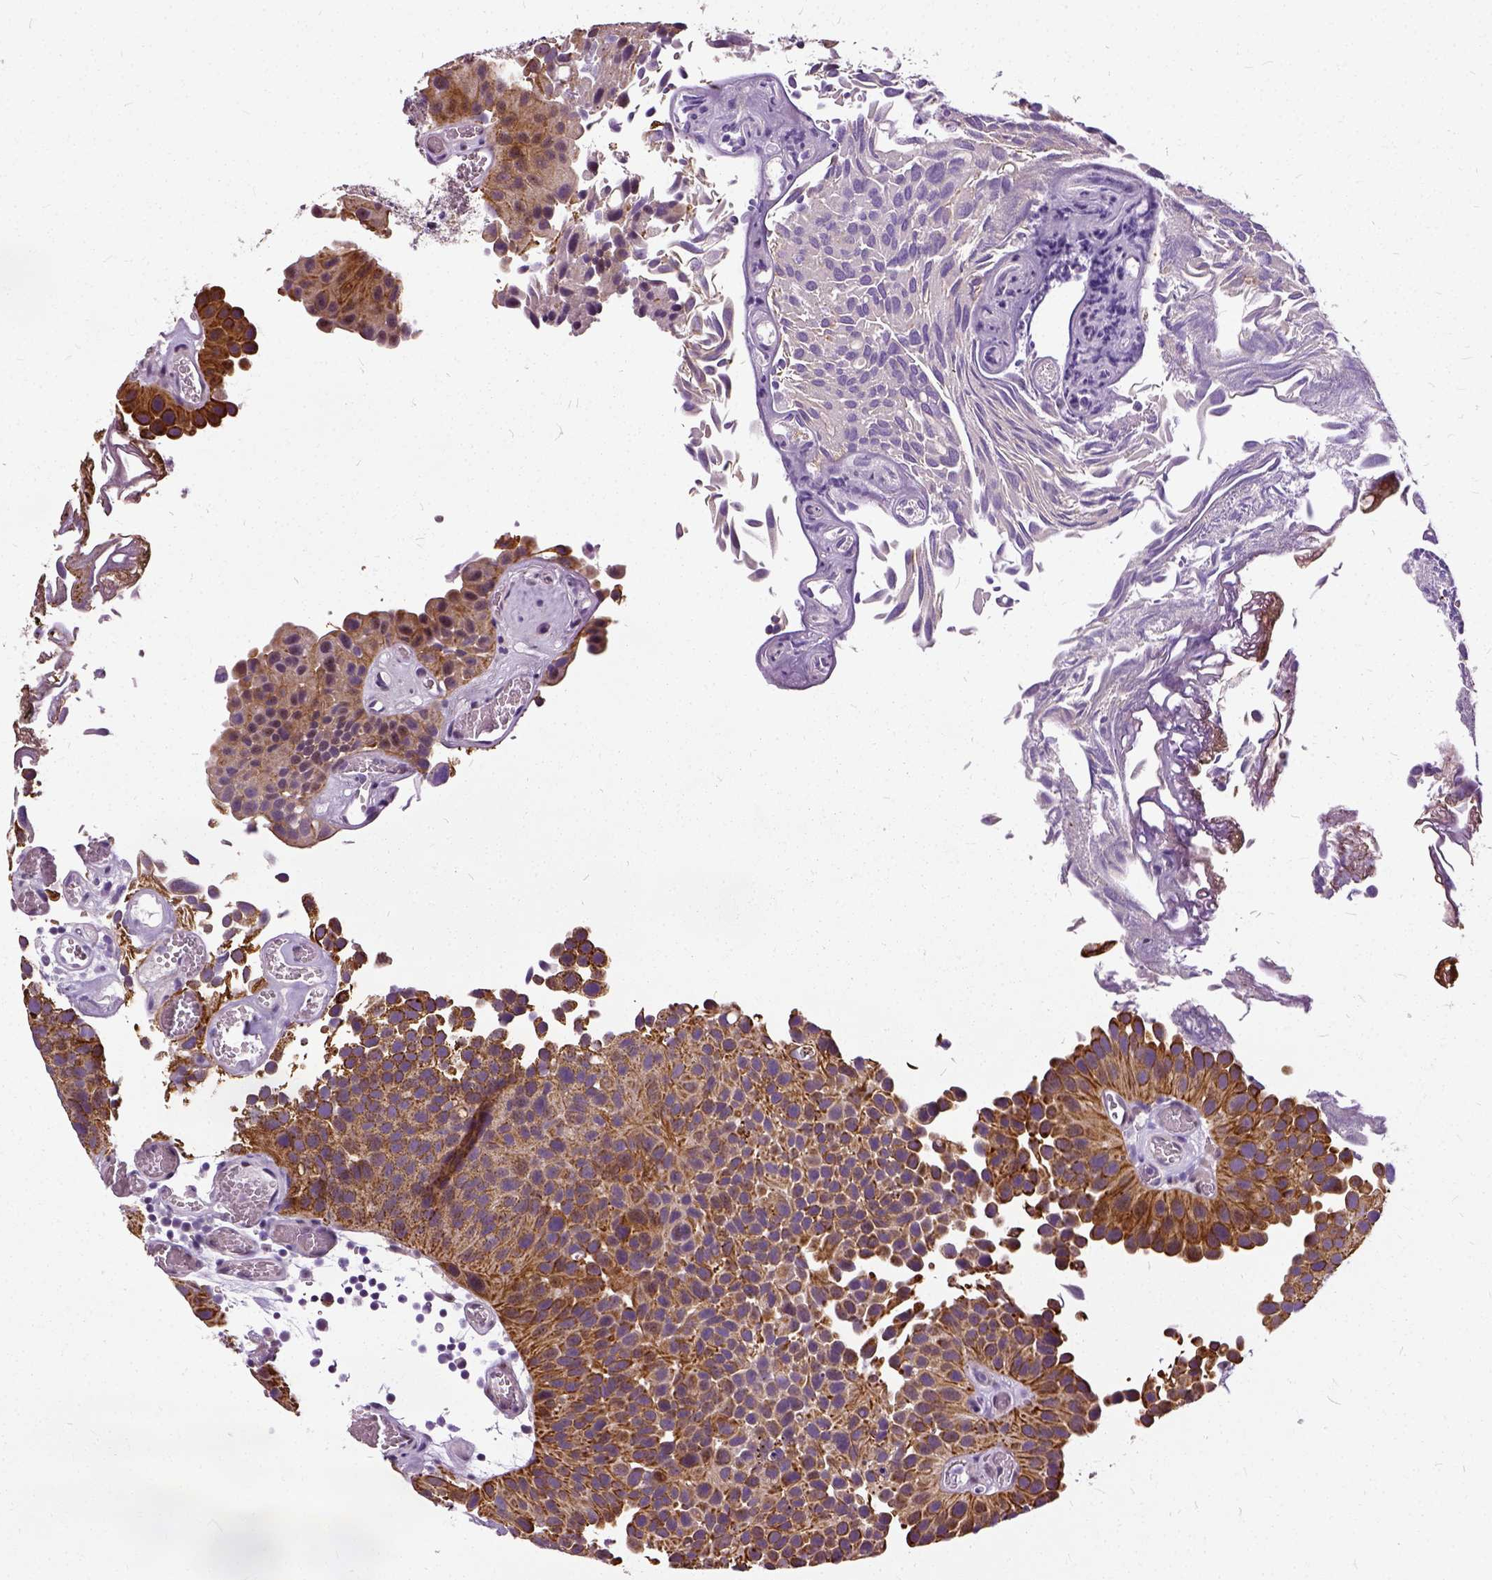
{"staining": {"intensity": "moderate", "quantity": "25%-75%", "location": "cytoplasmic/membranous"}, "tissue": "urothelial cancer", "cell_type": "Tumor cells", "image_type": "cancer", "snomed": [{"axis": "morphology", "description": "Urothelial carcinoma, Low grade"}, {"axis": "topography", "description": "Urinary bladder"}], "caption": "A photomicrograph showing moderate cytoplasmic/membranous expression in approximately 25%-75% of tumor cells in urothelial cancer, as visualized by brown immunohistochemical staining.", "gene": "ILRUN", "patient": {"sex": "female", "age": 69}}